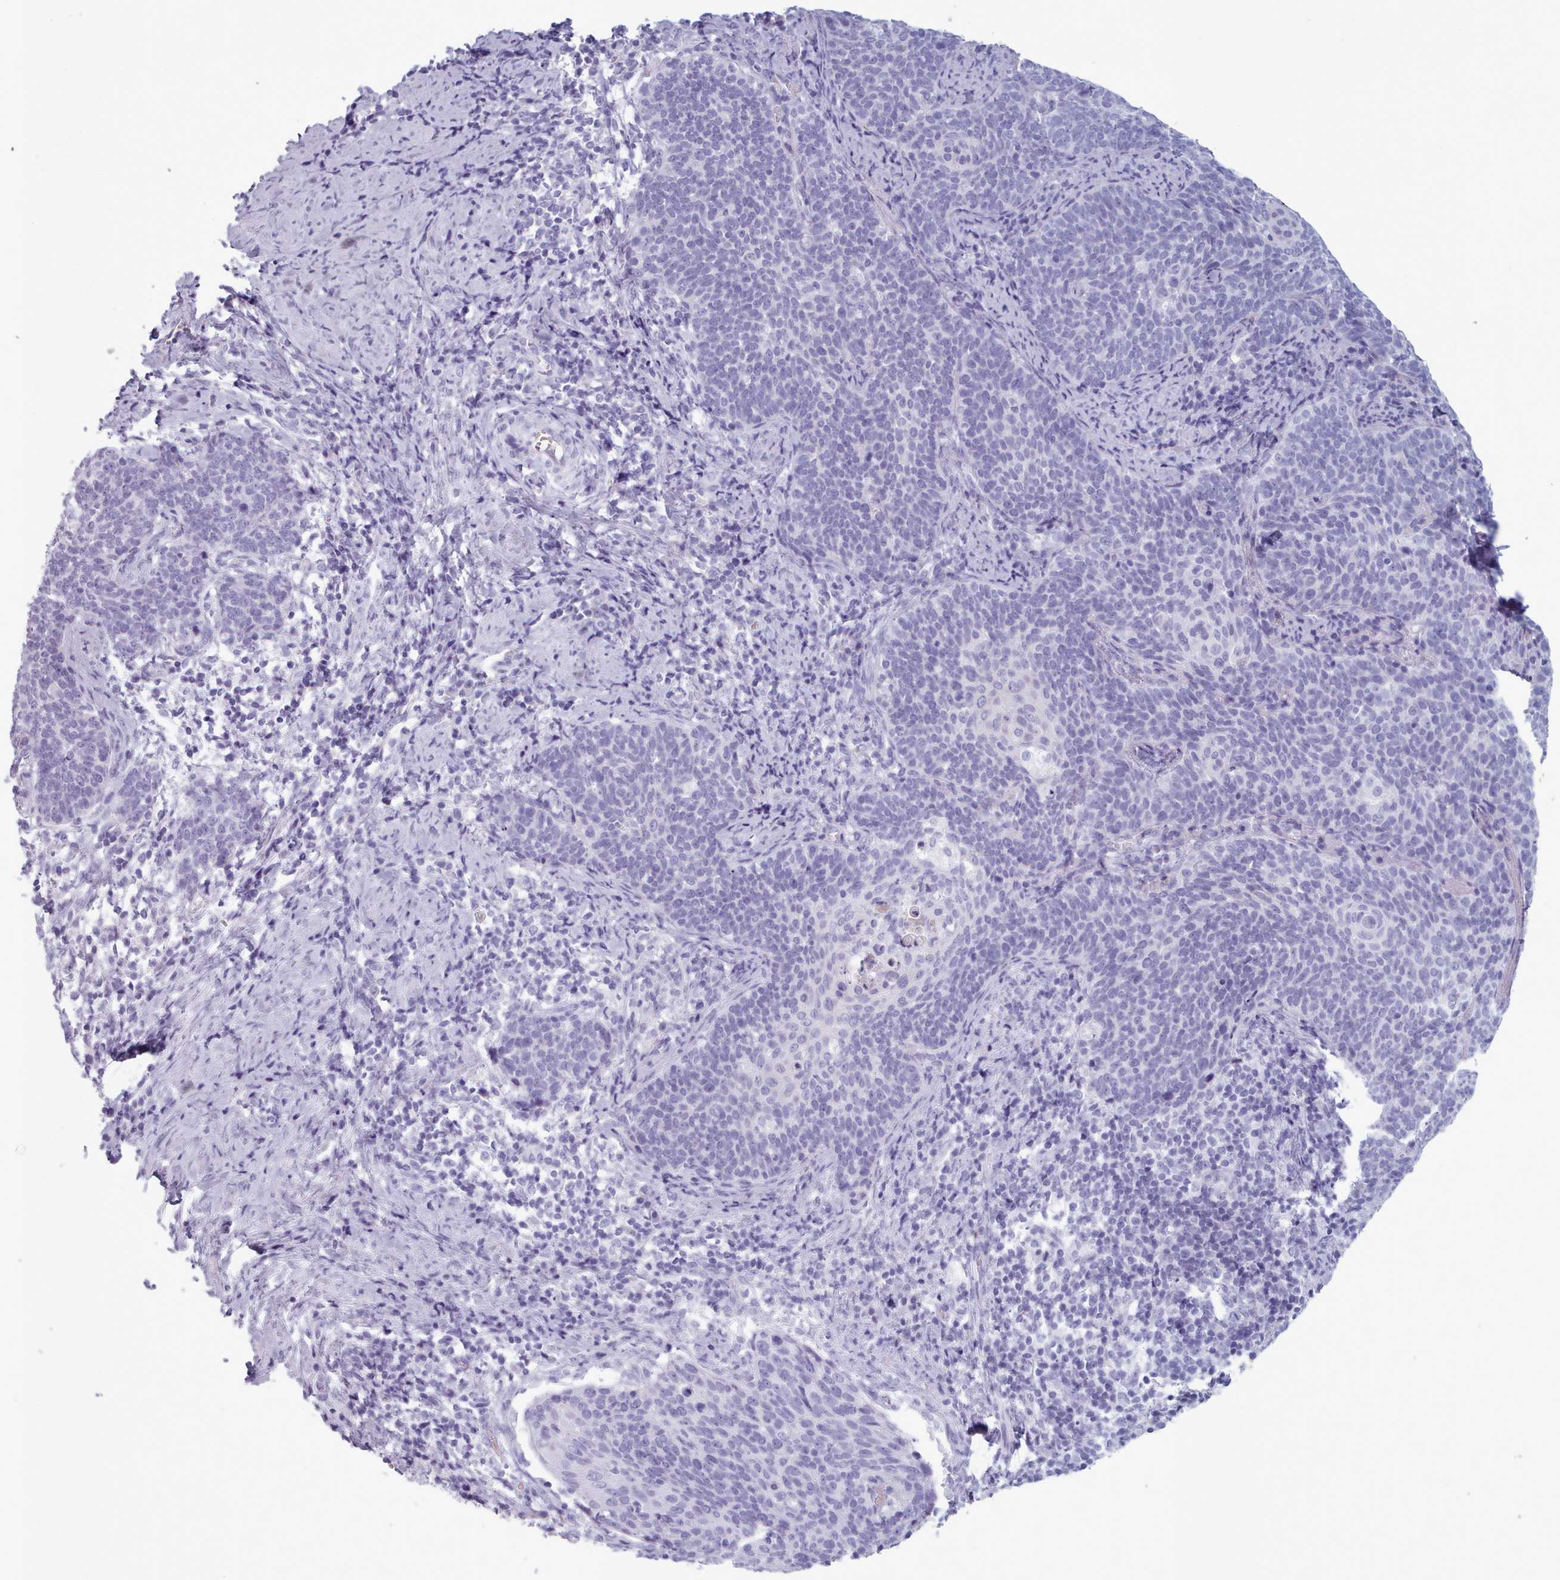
{"staining": {"intensity": "negative", "quantity": "none", "location": "none"}, "tissue": "cervical cancer", "cell_type": "Tumor cells", "image_type": "cancer", "snomed": [{"axis": "morphology", "description": "Normal tissue, NOS"}, {"axis": "morphology", "description": "Squamous cell carcinoma, NOS"}, {"axis": "topography", "description": "Cervix"}], "caption": "IHC histopathology image of cervical cancer stained for a protein (brown), which displays no positivity in tumor cells.", "gene": "ZNF43", "patient": {"sex": "female", "age": 39}}